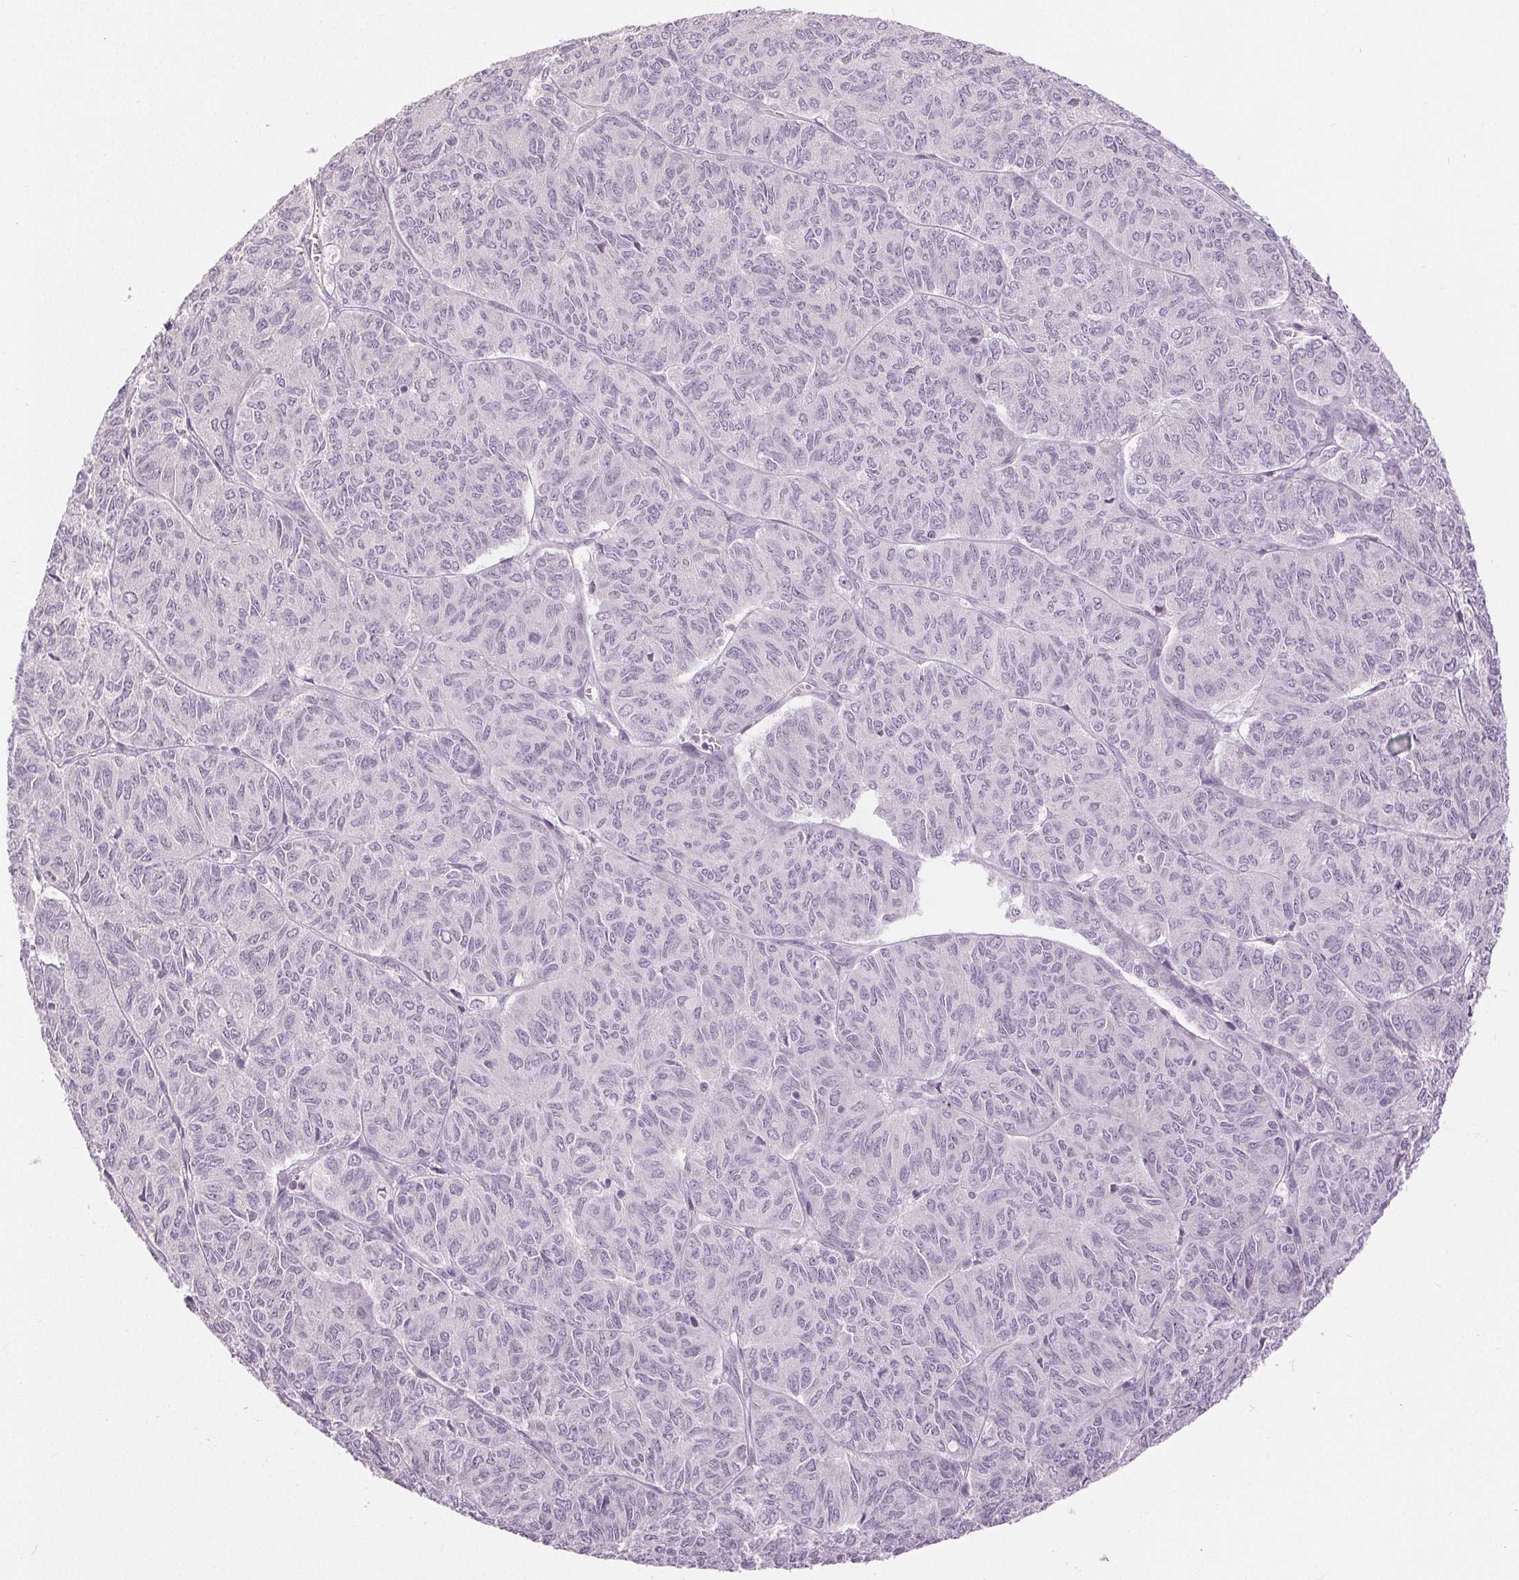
{"staining": {"intensity": "negative", "quantity": "none", "location": "none"}, "tissue": "ovarian cancer", "cell_type": "Tumor cells", "image_type": "cancer", "snomed": [{"axis": "morphology", "description": "Carcinoma, endometroid"}, {"axis": "topography", "description": "Ovary"}], "caption": "Micrograph shows no protein positivity in tumor cells of ovarian cancer tissue.", "gene": "DSG3", "patient": {"sex": "female", "age": 80}}